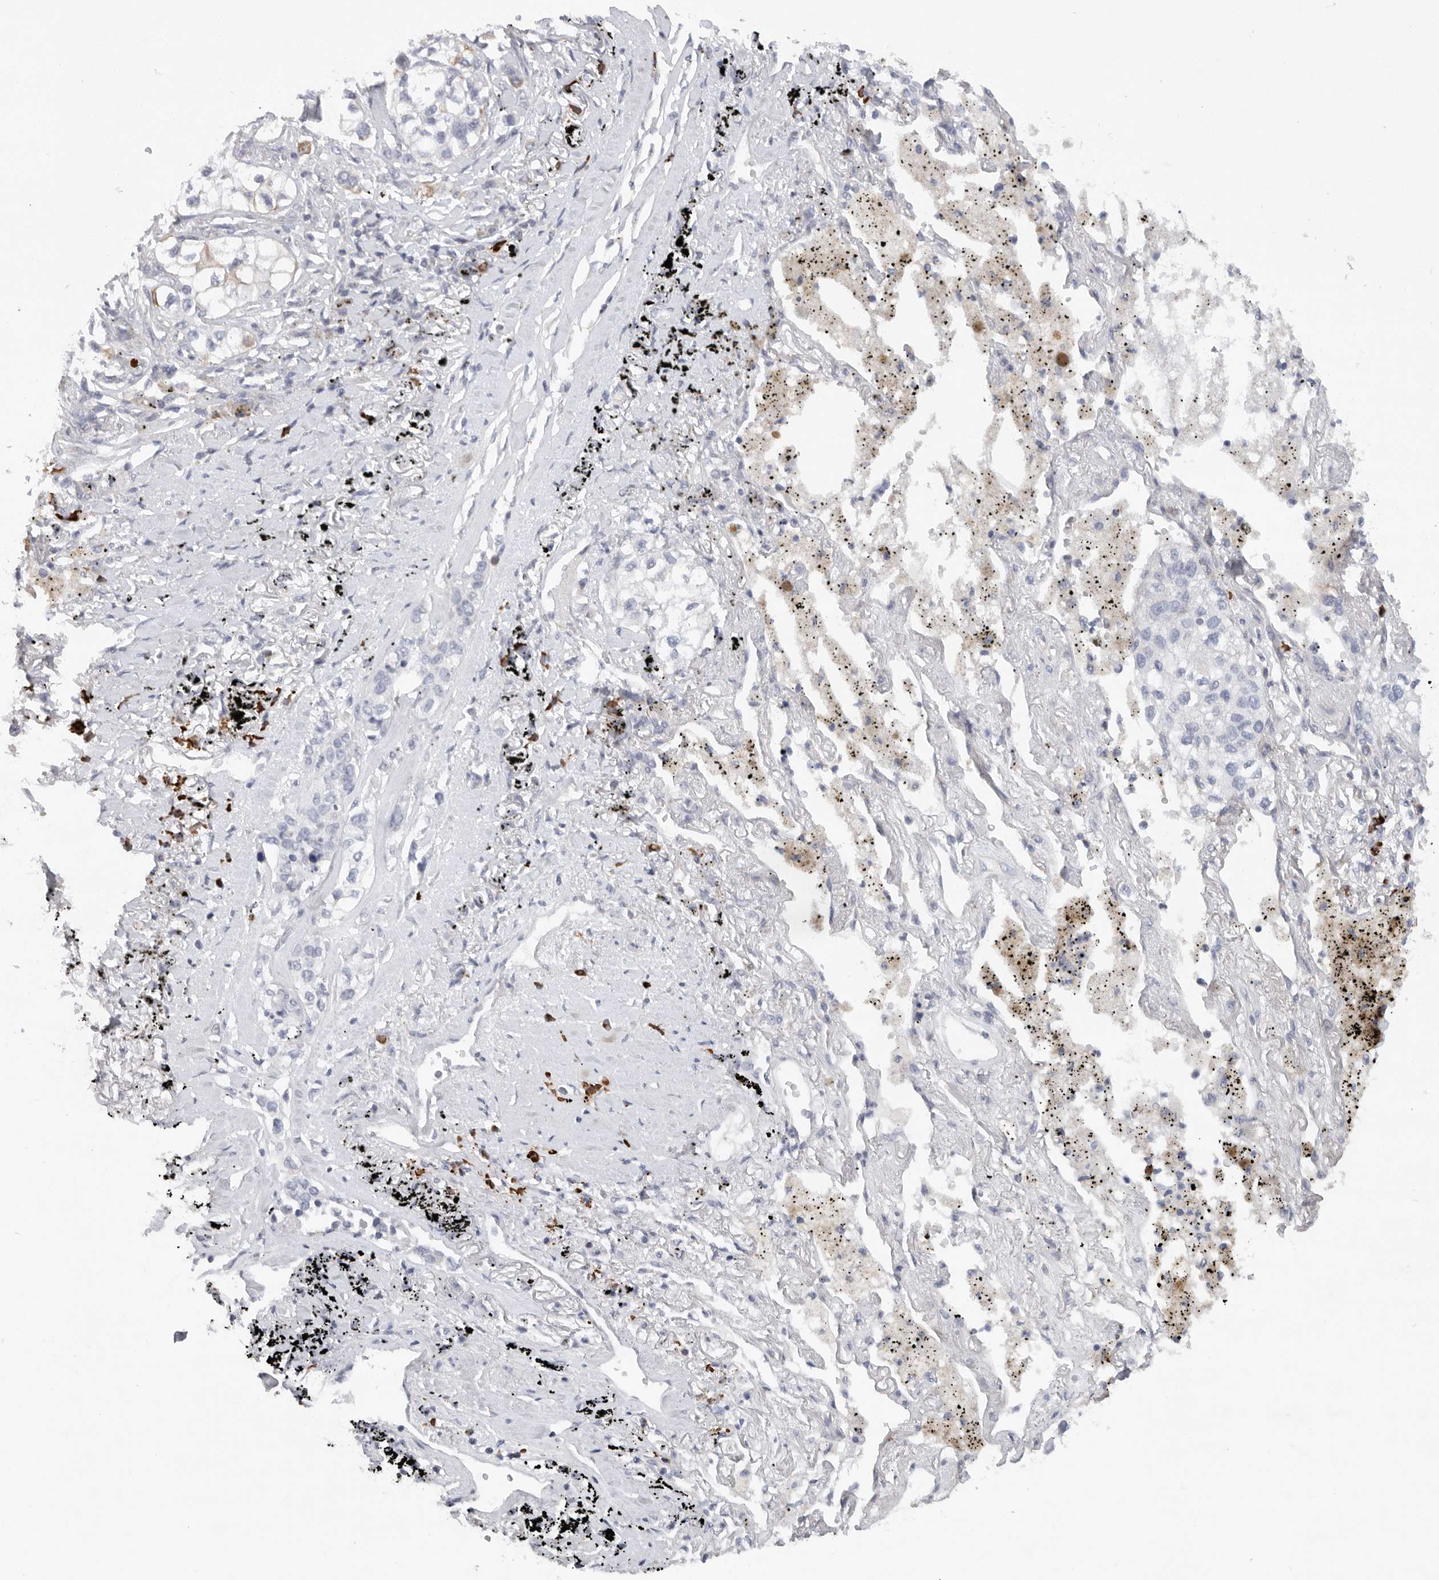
{"staining": {"intensity": "negative", "quantity": "none", "location": "none"}, "tissue": "lung cancer", "cell_type": "Tumor cells", "image_type": "cancer", "snomed": [{"axis": "morphology", "description": "Adenocarcinoma, NOS"}, {"axis": "topography", "description": "Lung"}], "caption": "DAB immunohistochemical staining of lung cancer (adenocarcinoma) shows no significant expression in tumor cells.", "gene": "TMEM69", "patient": {"sex": "male", "age": 63}}